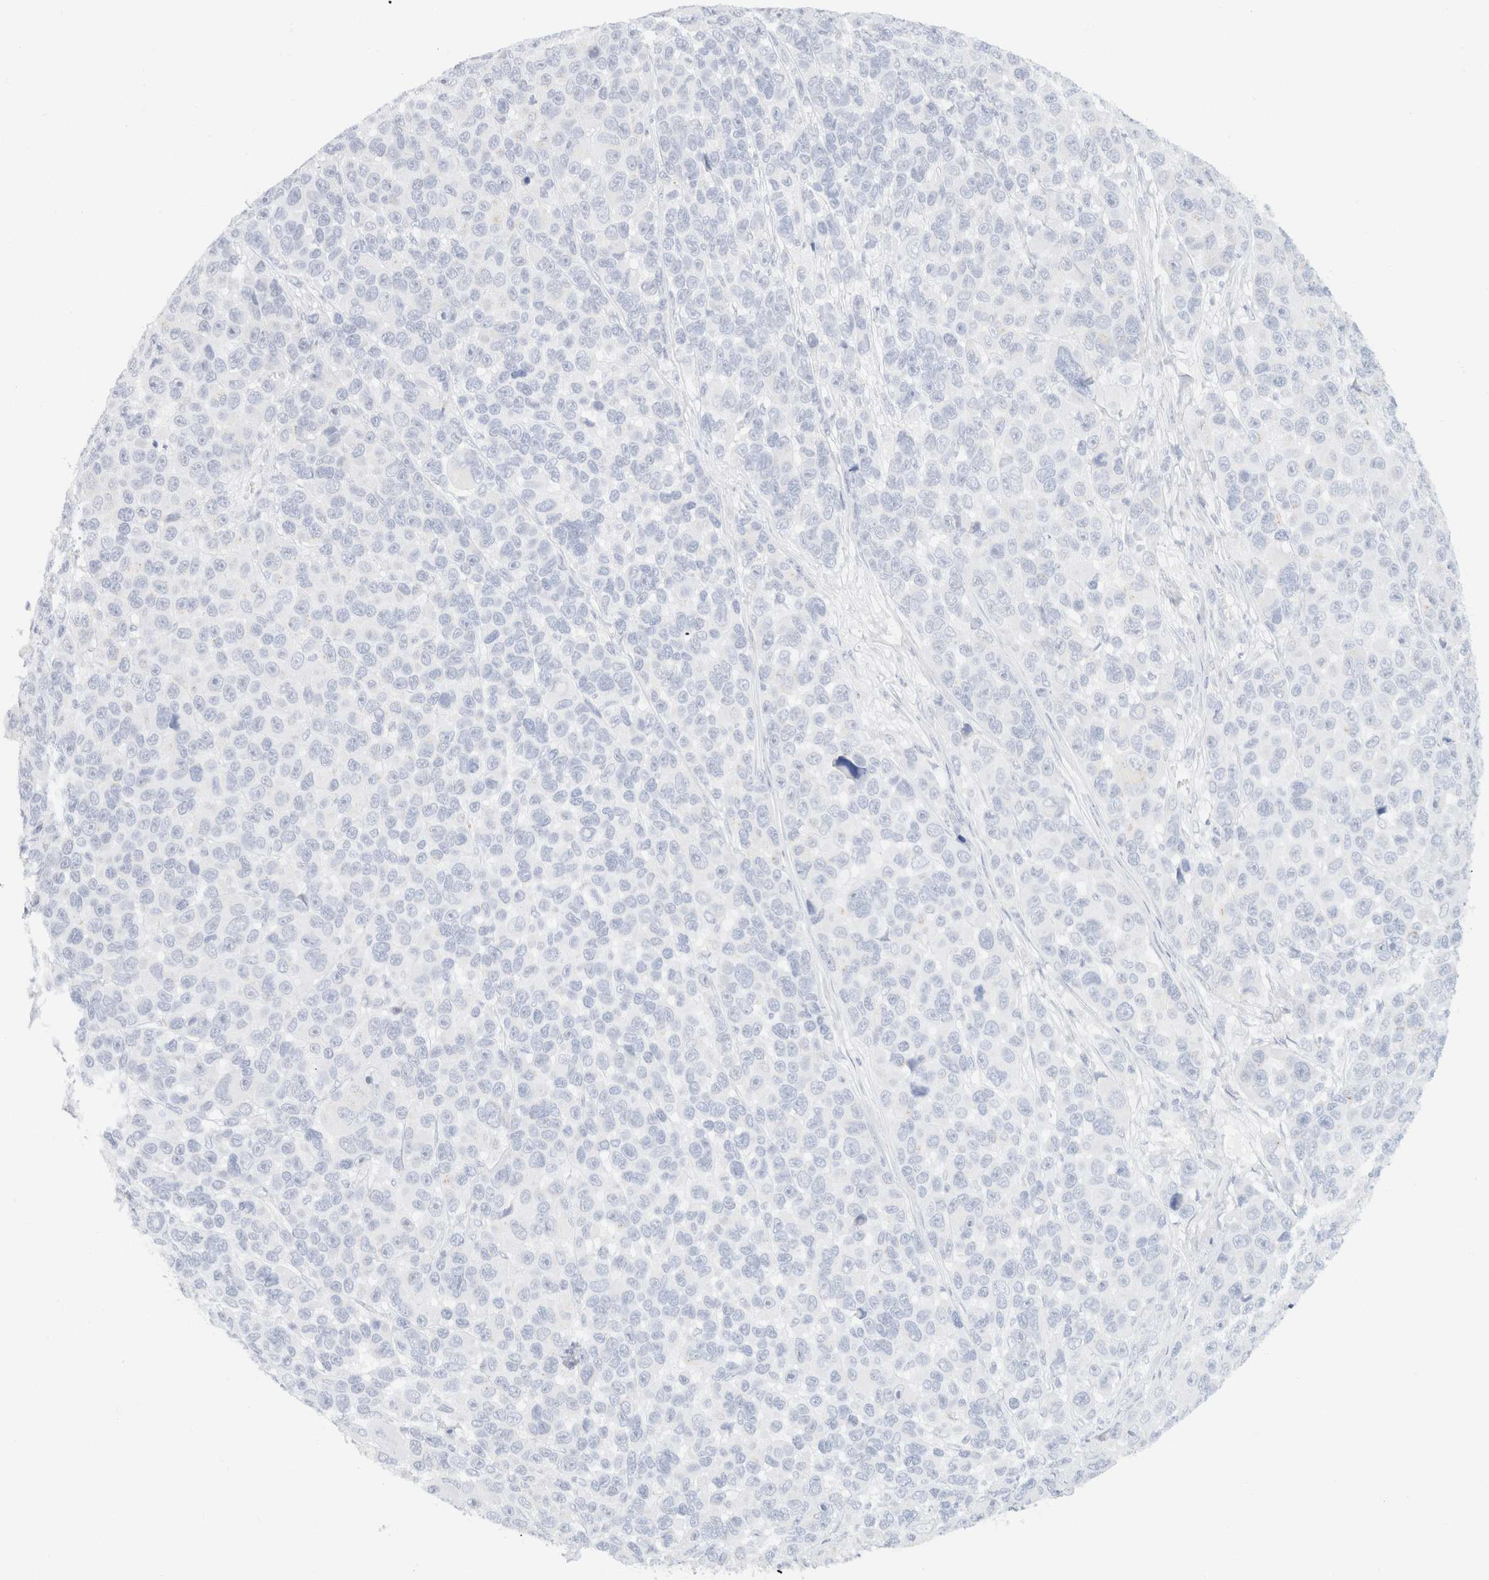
{"staining": {"intensity": "negative", "quantity": "none", "location": "none"}, "tissue": "melanoma", "cell_type": "Tumor cells", "image_type": "cancer", "snomed": [{"axis": "morphology", "description": "Malignant melanoma, NOS"}, {"axis": "topography", "description": "Skin"}], "caption": "Image shows no significant protein expression in tumor cells of melanoma.", "gene": "KRT20", "patient": {"sex": "male", "age": 53}}